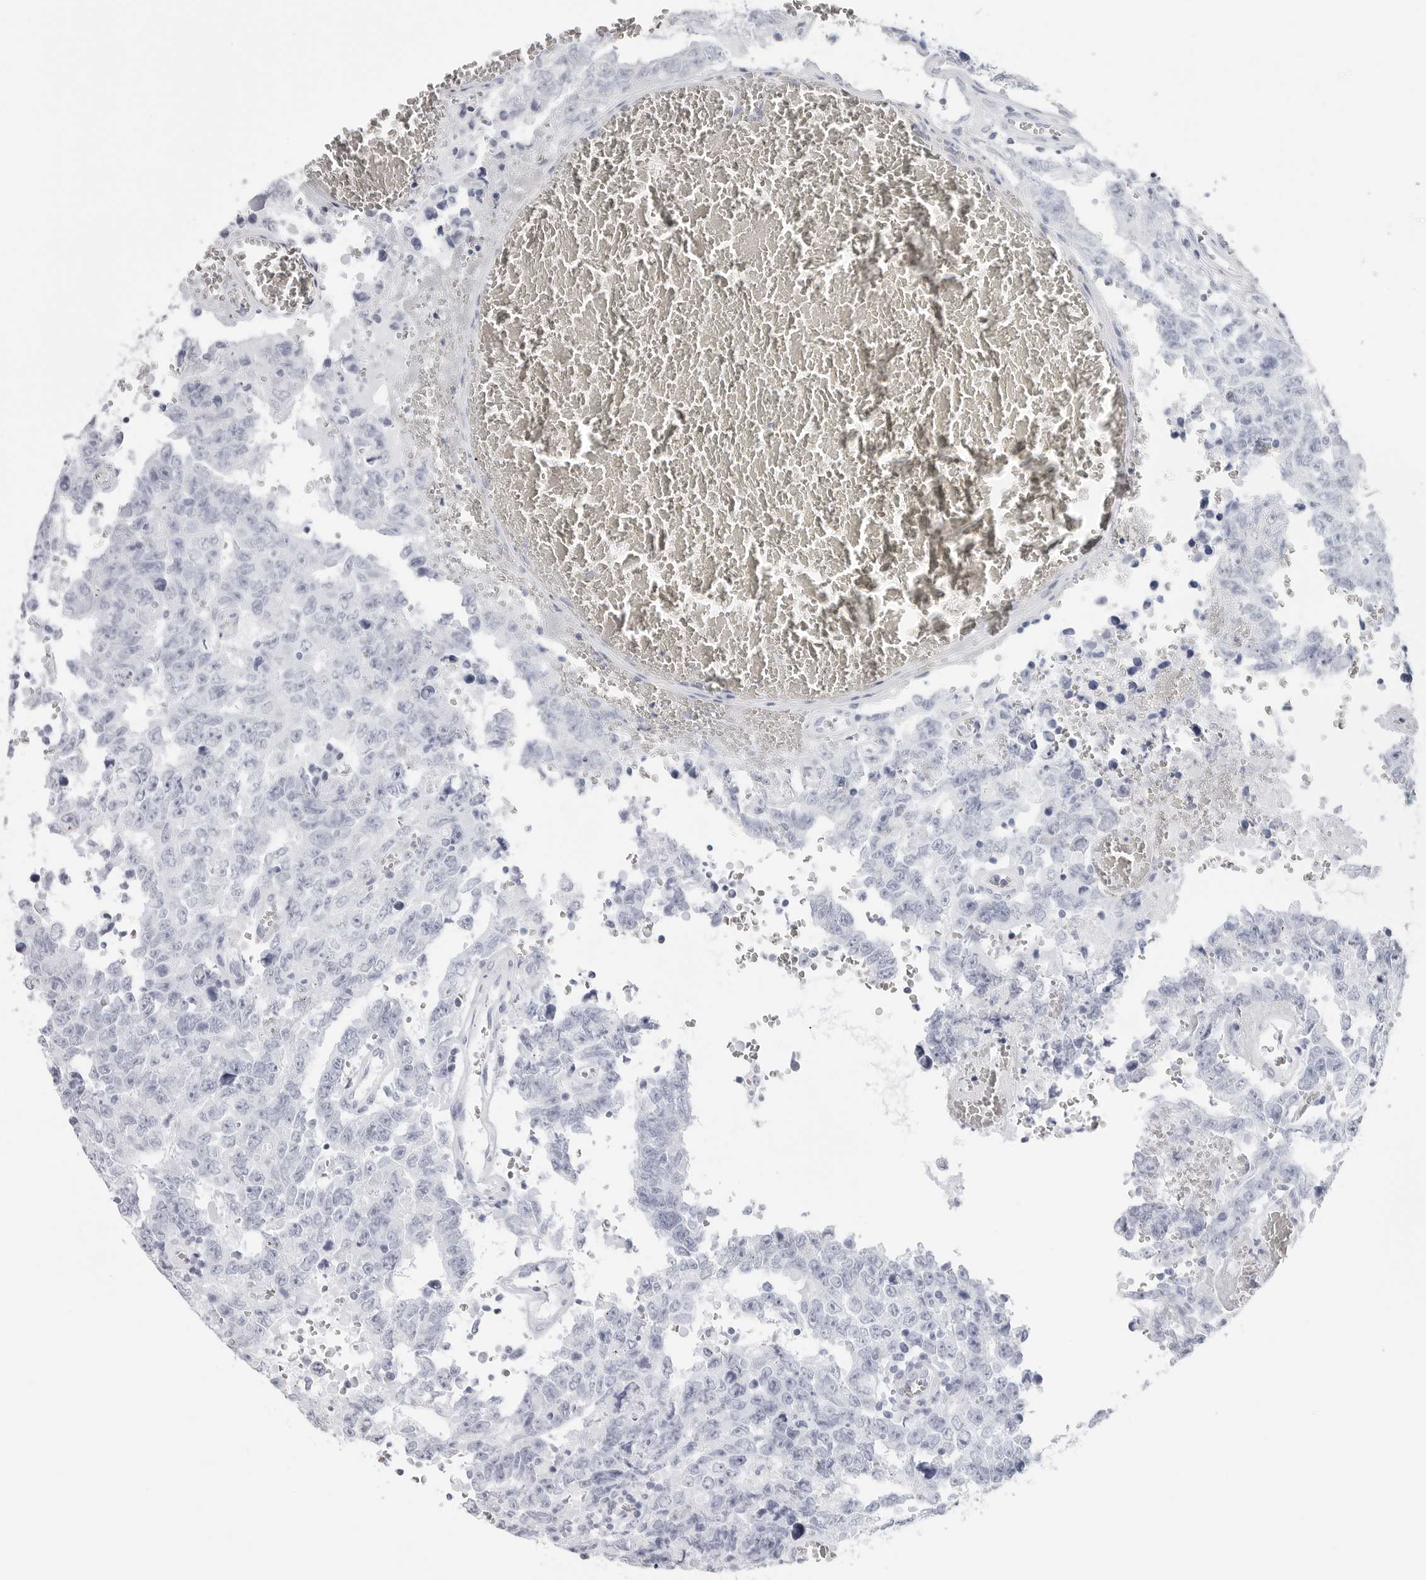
{"staining": {"intensity": "negative", "quantity": "none", "location": "none"}, "tissue": "testis cancer", "cell_type": "Tumor cells", "image_type": "cancer", "snomed": [{"axis": "morphology", "description": "Carcinoma, Embryonal, NOS"}, {"axis": "topography", "description": "Testis"}], "caption": "Immunohistochemistry of testis cancer (embryonal carcinoma) displays no positivity in tumor cells.", "gene": "CST2", "patient": {"sex": "male", "age": 26}}